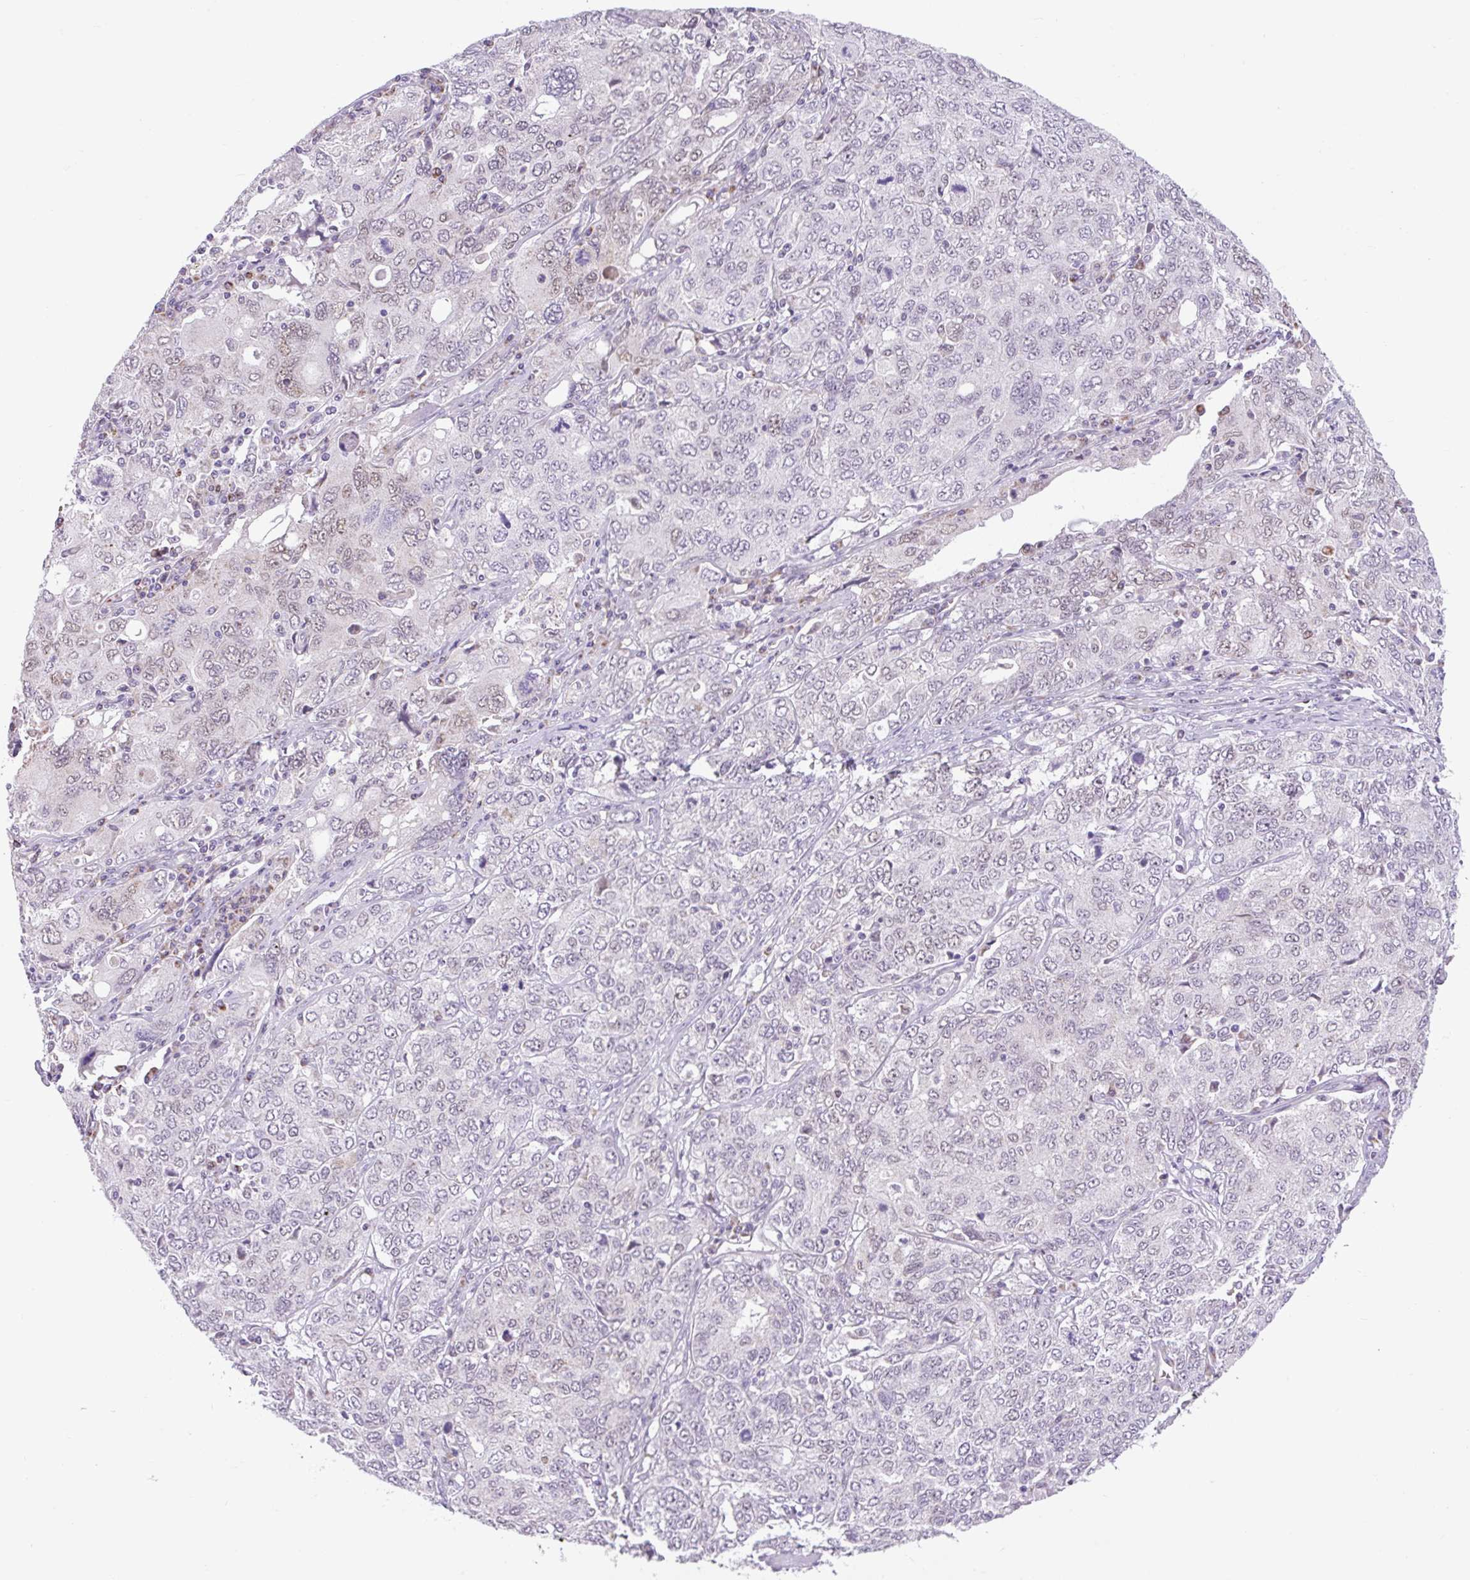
{"staining": {"intensity": "weak", "quantity": "<25%", "location": "nuclear"}, "tissue": "ovarian cancer", "cell_type": "Tumor cells", "image_type": "cancer", "snomed": [{"axis": "morphology", "description": "Carcinoma, endometroid"}, {"axis": "topography", "description": "Ovary"}], "caption": "Tumor cells are negative for brown protein staining in ovarian cancer. (Brightfield microscopy of DAB (3,3'-diaminobenzidine) immunohistochemistry at high magnification).", "gene": "SCO2", "patient": {"sex": "female", "age": 62}}